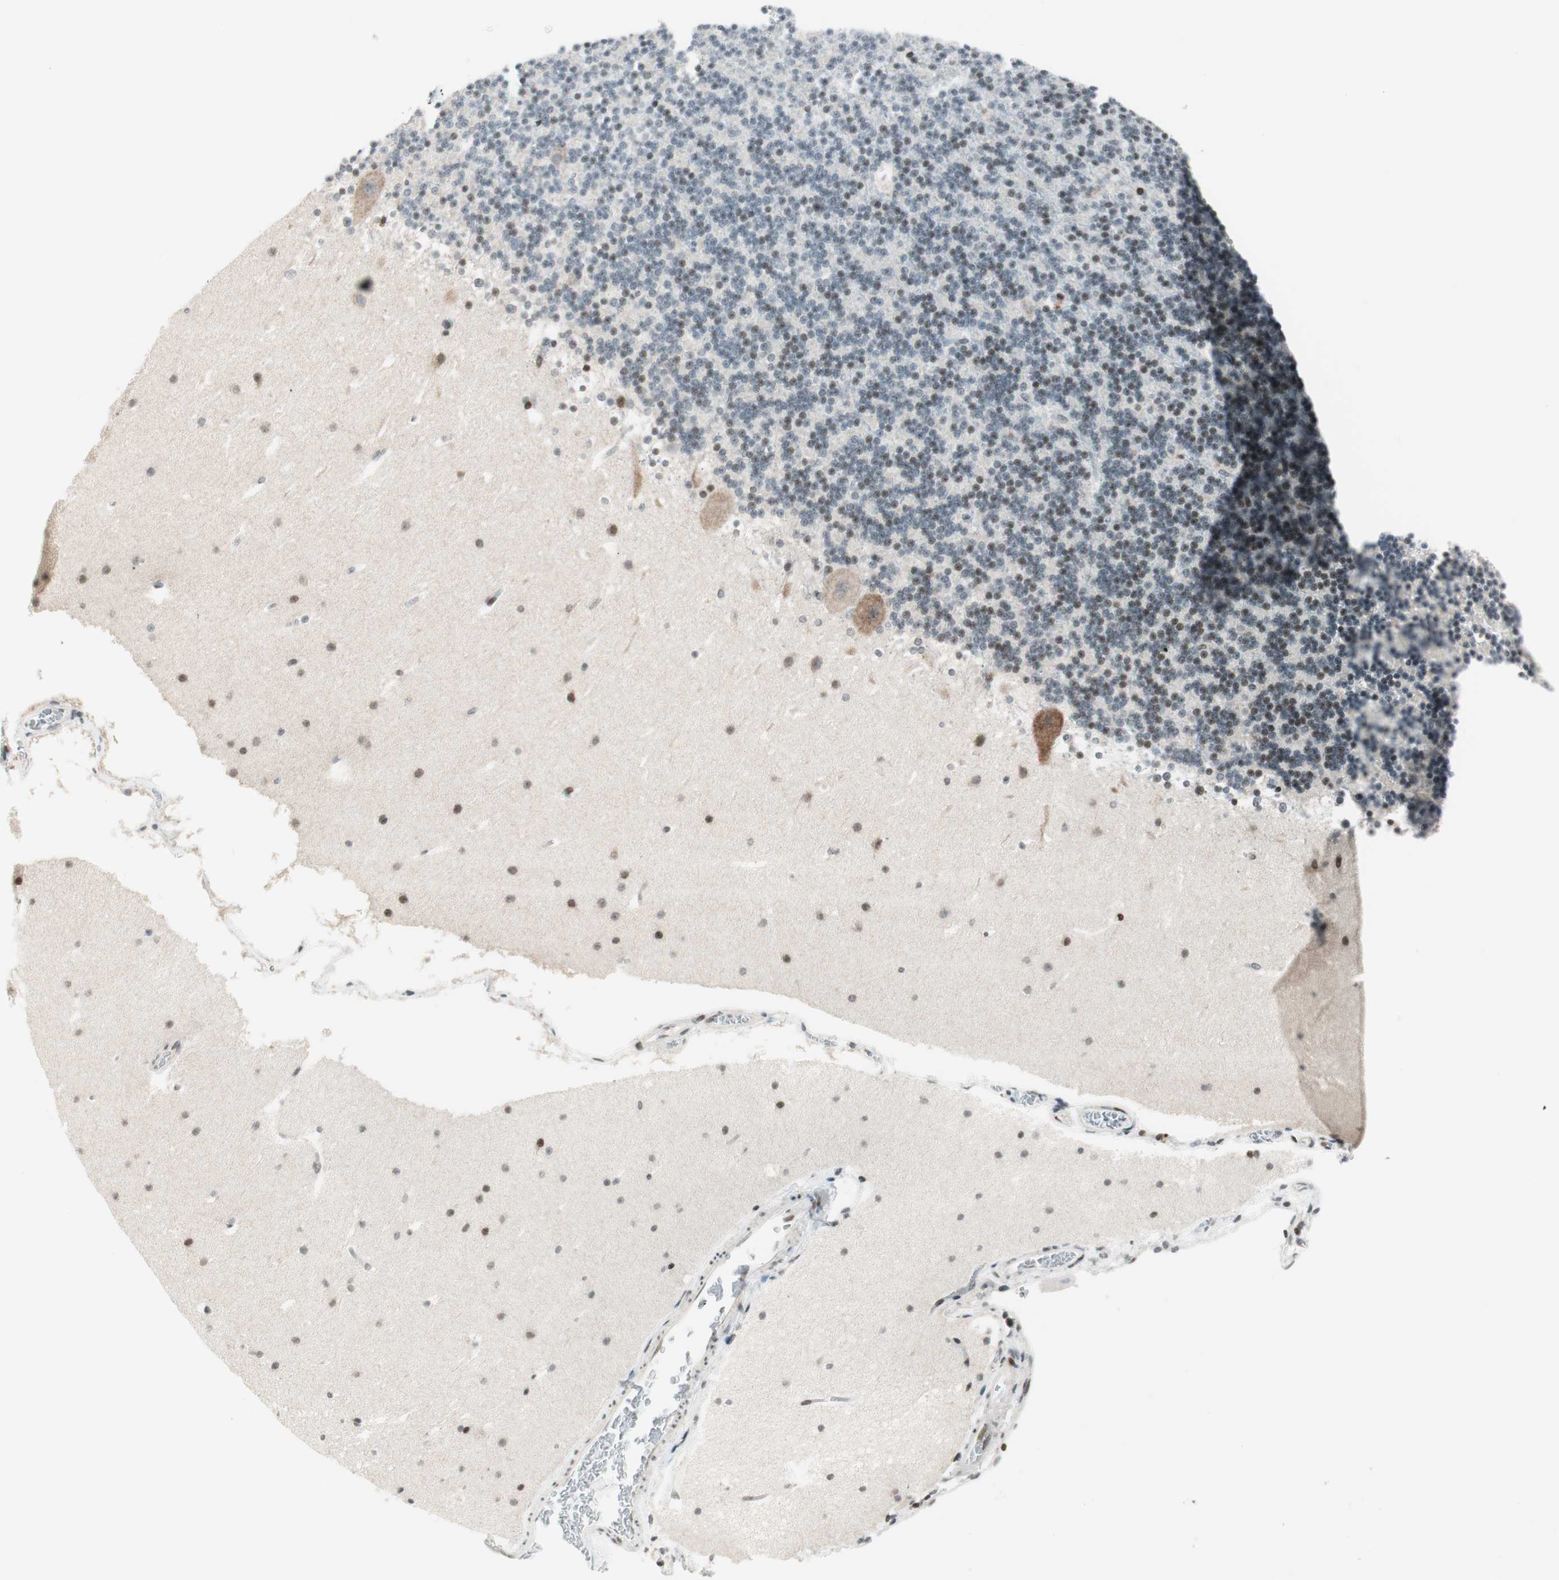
{"staining": {"intensity": "weak", "quantity": "<25%", "location": "nuclear"}, "tissue": "cerebellum", "cell_type": "Cells in granular layer", "image_type": "normal", "snomed": [{"axis": "morphology", "description": "Normal tissue, NOS"}, {"axis": "topography", "description": "Cerebellum"}], "caption": "This image is of normal cerebellum stained with immunohistochemistry (IHC) to label a protein in brown with the nuclei are counter-stained blue. There is no expression in cells in granular layer. The staining is performed using DAB brown chromogen with nuclei counter-stained in using hematoxylin.", "gene": "TPT1", "patient": {"sex": "male", "age": 45}}